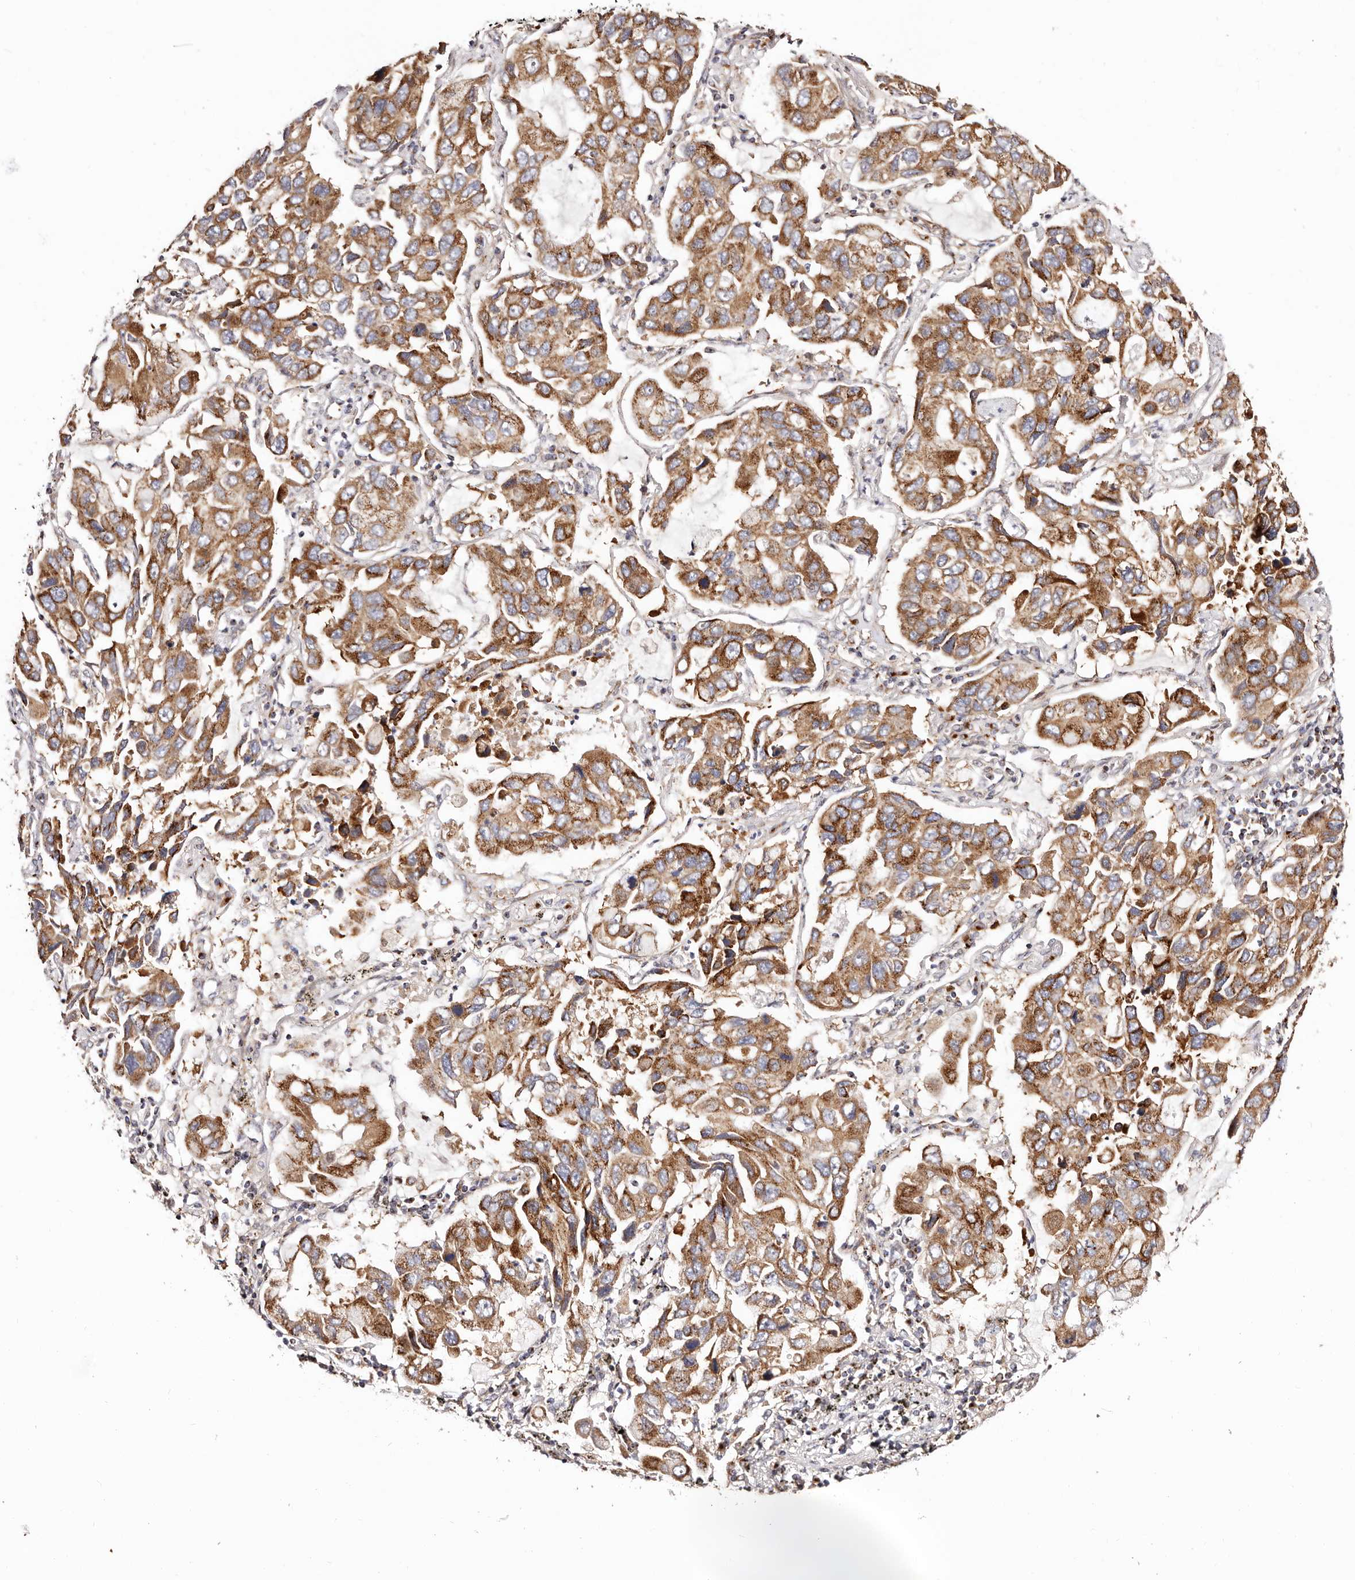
{"staining": {"intensity": "strong", "quantity": ">75%", "location": "cytoplasmic/membranous"}, "tissue": "lung cancer", "cell_type": "Tumor cells", "image_type": "cancer", "snomed": [{"axis": "morphology", "description": "Adenocarcinoma, NOS"}, {"axis": "topography", "description": "Lung"}], "caption": "Tumor cells reveal strong cytoplasmic/membranous positivity in approximately >75% of cells in lung adenocarcinoma.", "gene": "MAPK6", "patient": {"sex": "male", "age": 64}}